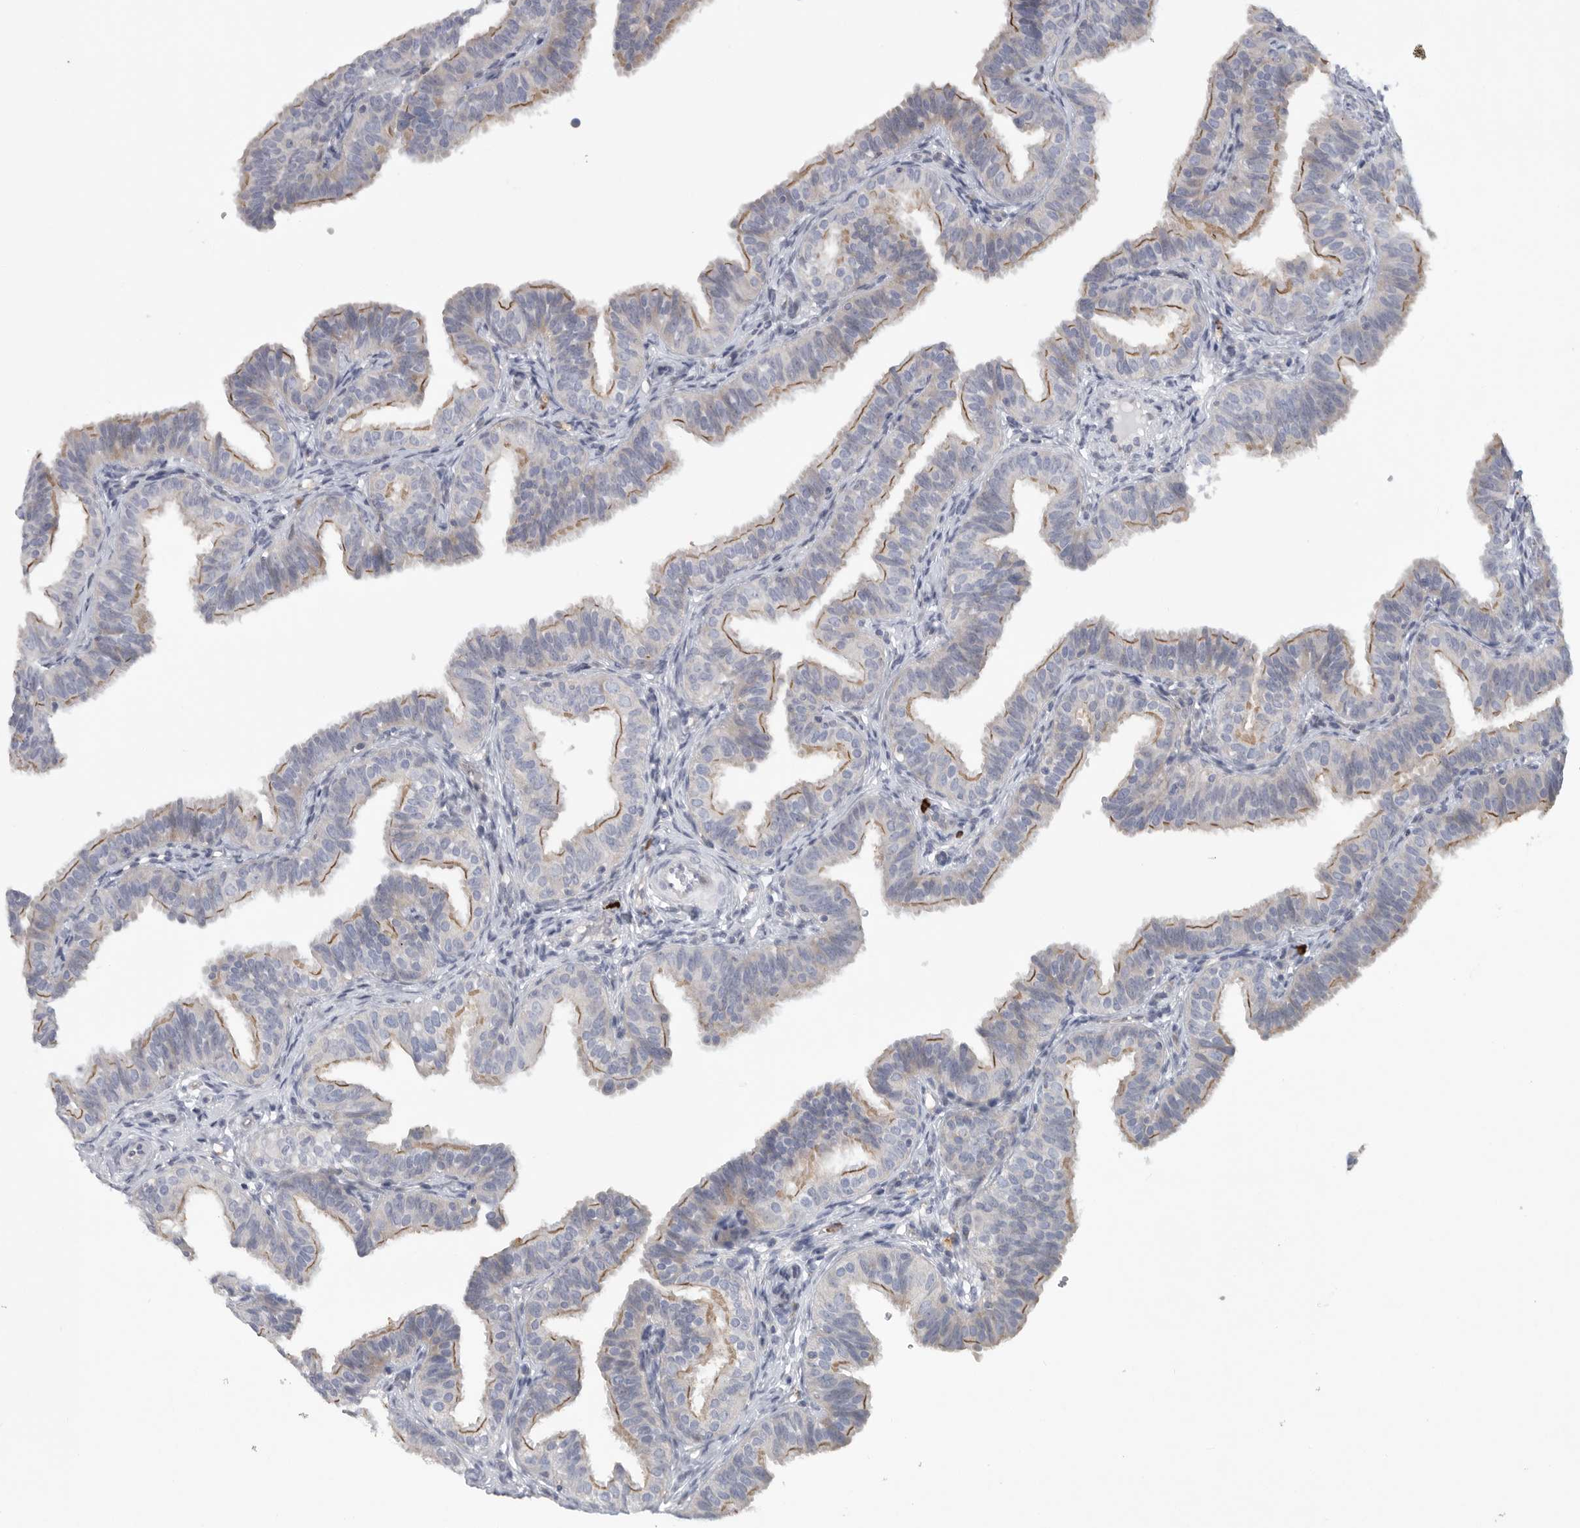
{"staining": {"intensity": "weak", "quantity": ">75%", "location": "cytoplasmic/membranous"}, "tissue": "fallopian tube", "cell_type": "Glandular cells", "image_type": "normal", "snomed": [{"axis": "morphology", "description": "Normal tissue, NOS"}, {"axis": "topography", "description": "Fallopian tube"}], "caption": "Fallopian tube stained with immunohistochemistry (IHC) shows weak cytoplasmic/membranous positivity in approximately >75% of glandular cells. (brown staining indicates protein expression, while blue staining denotes nuclei).", "gene": "TMEM69", "patient": {"sex": "female", "age": 35}}